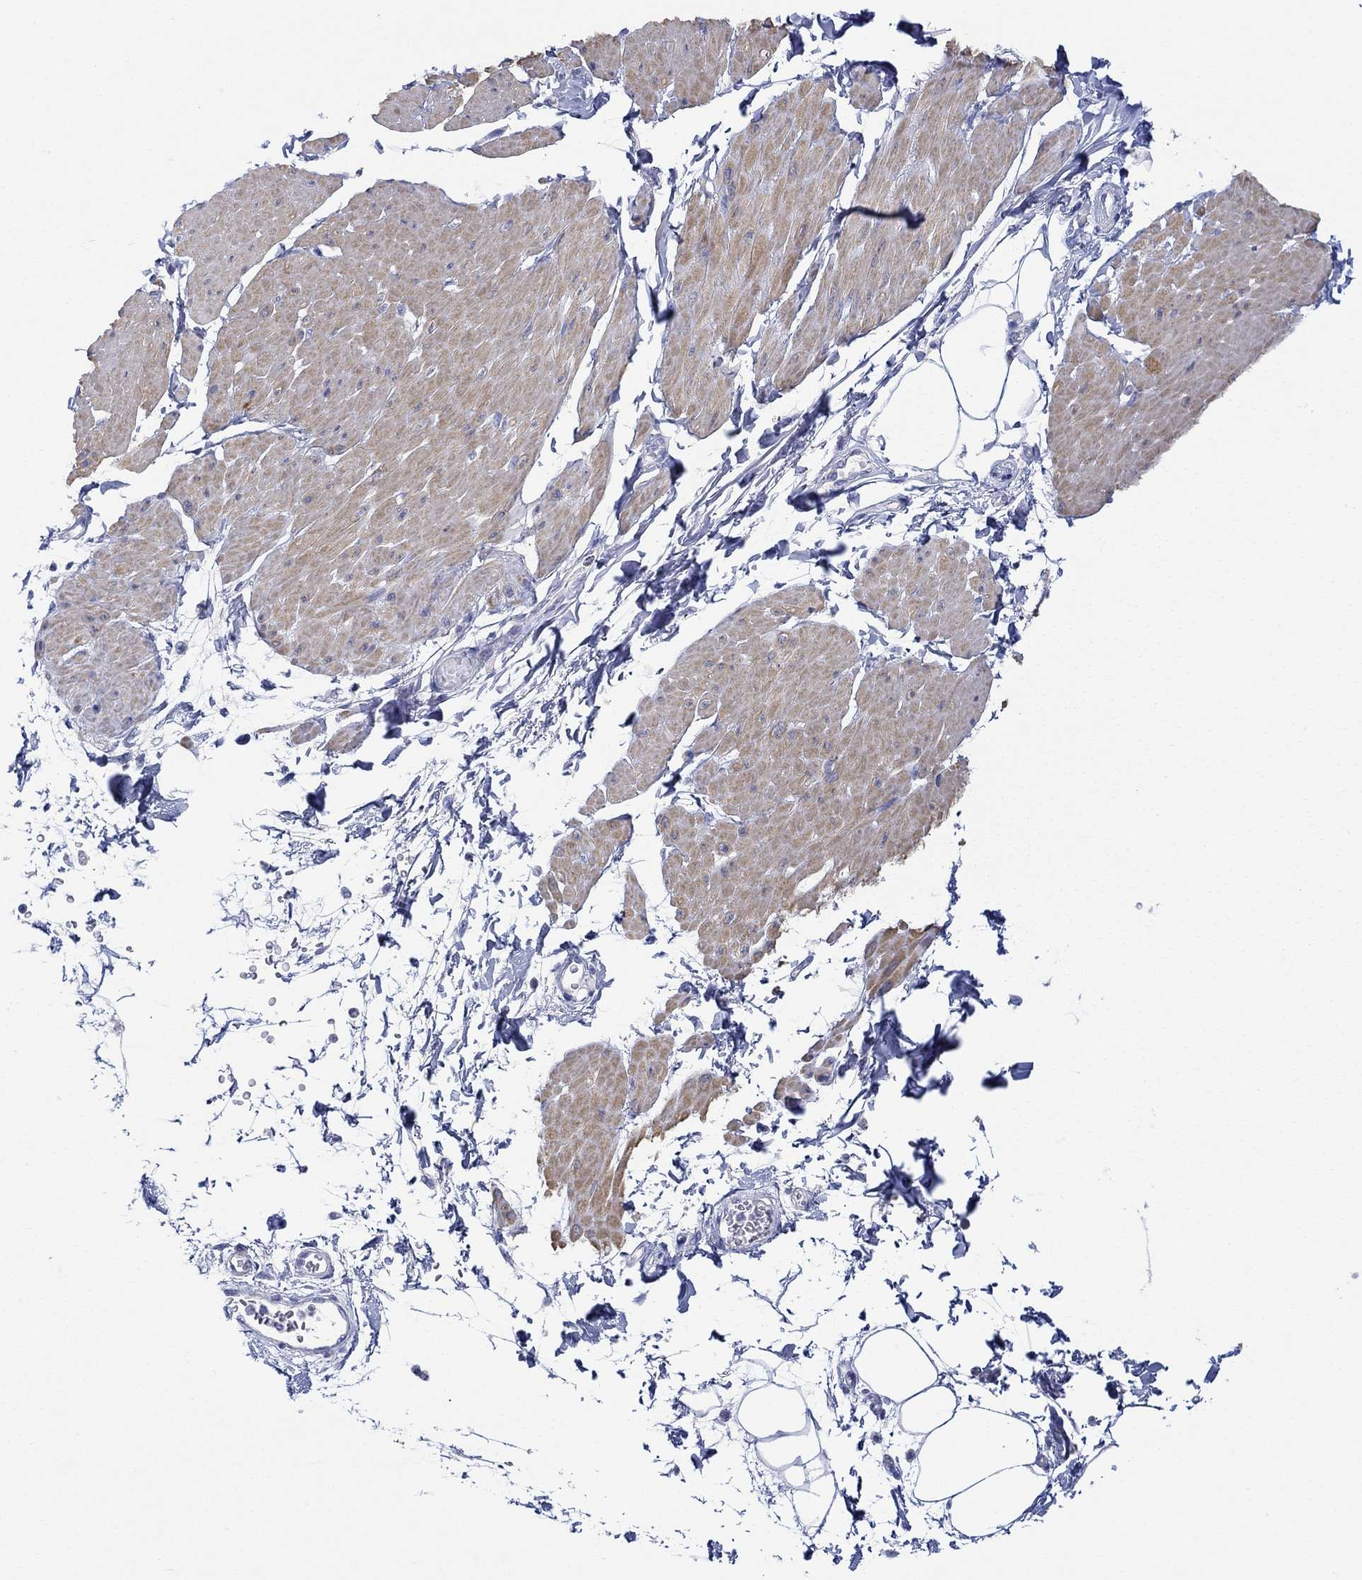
{"staining": {"intensity": "weak", "quantity": "25%-75%", "location": "cytoplasmic/membranous"}, "tissue": "smooth muscle", "cell_type": "Smooth muscle cells", "image_type": "normal", "snomed": [{"axis": "morphology", "description": "Normal tissue, NOS"}, {"axis": "topography", "description": "Adipose tissue"}, {"axis": "topography", "description": "Smooth muscle"}, {"axis": "topography", "description": "Peripheral nerve tissue"}], "caption": "The micrograph exhibits immunohistochemical staining of normal smooth muscle. There is weak cytoplasmic/membranous staining is seen in approximately 25%-75% of smooth muscle cells. The staining was performed using DAB, with brown indicating positive protein expression. Nuclei are stained blue with hematoxylin.", "gene": "PPIL6", "patient": {"sex": "male", "age": 83}}